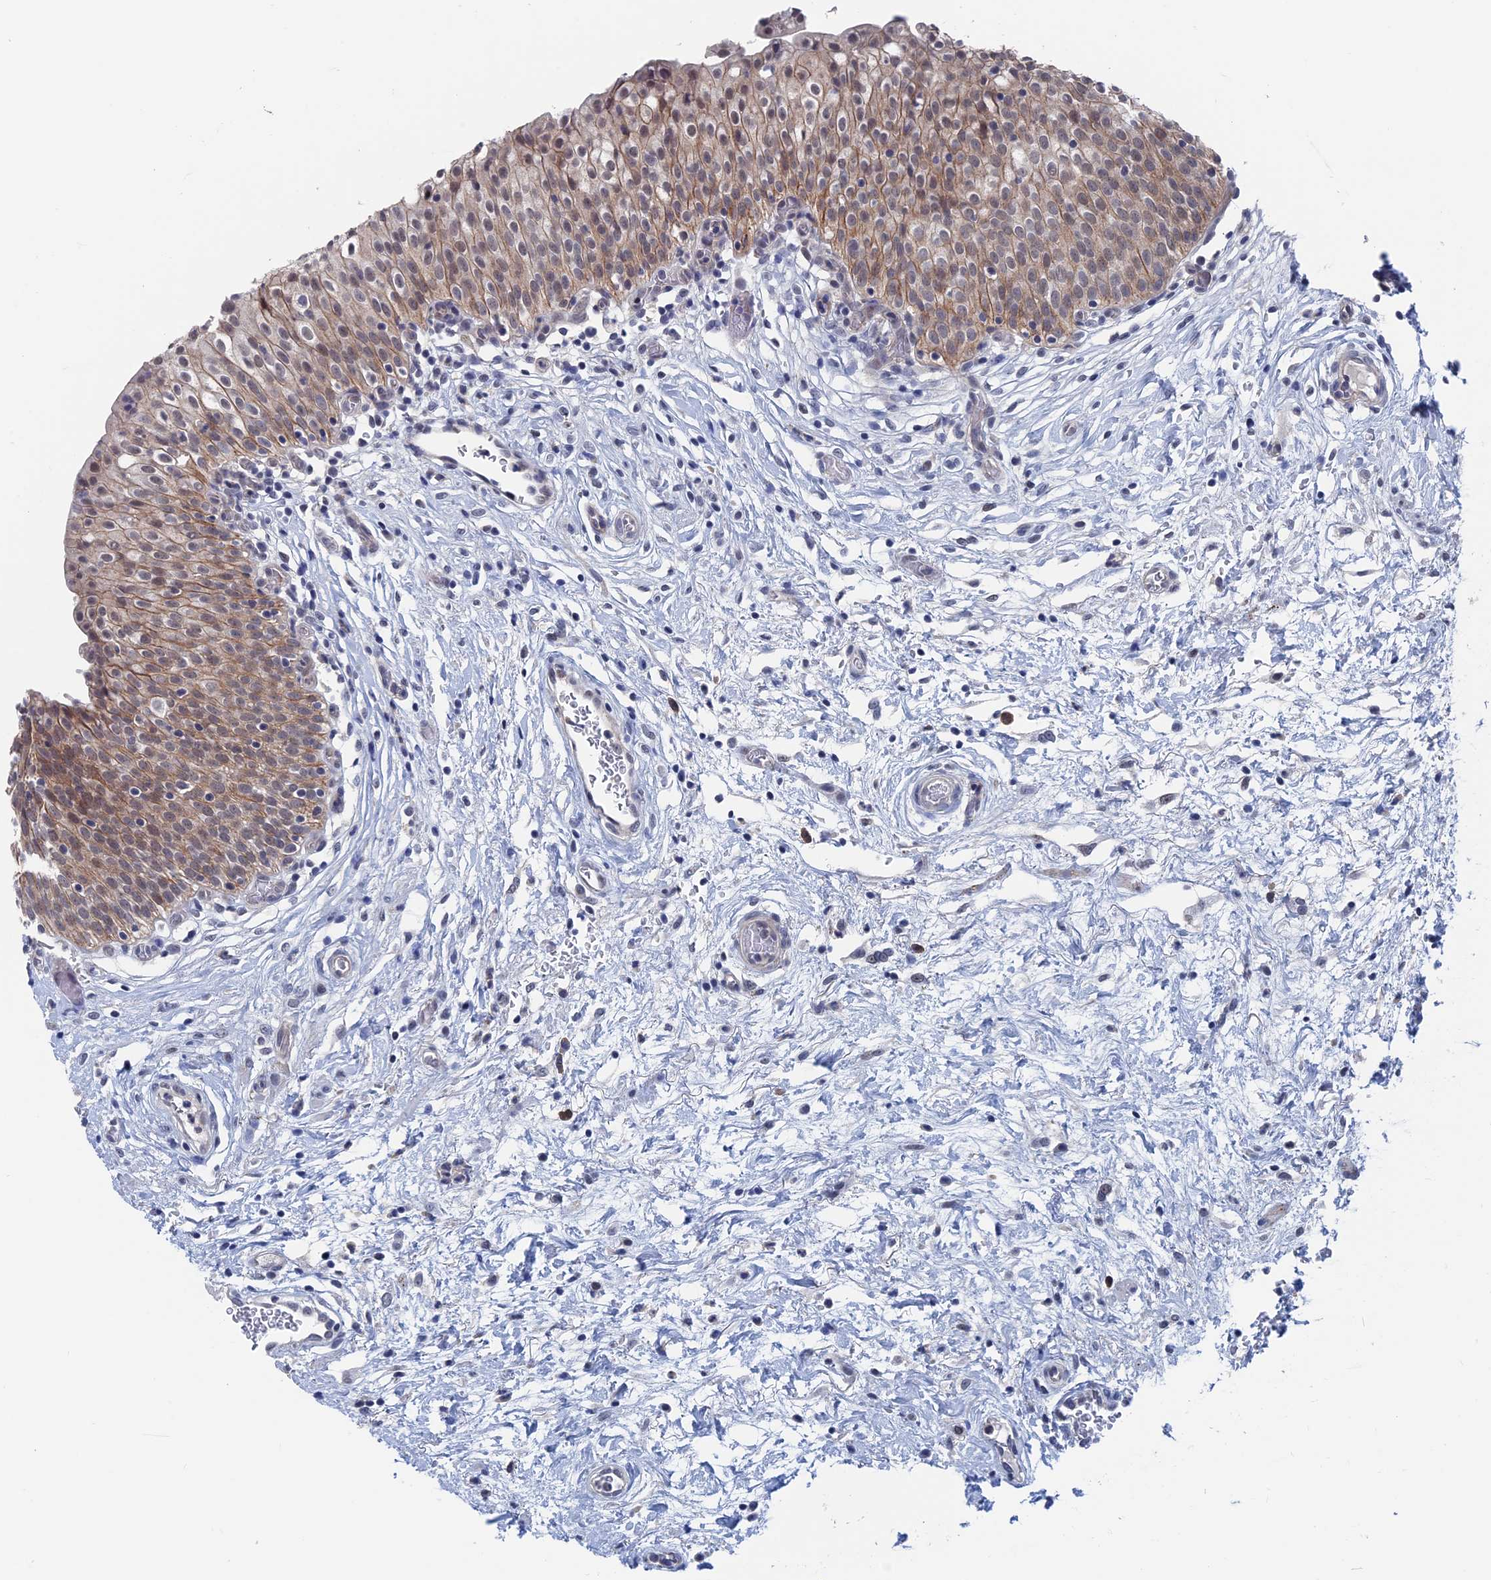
{"staining": {"intensity": "moderate", "quantity": ">75%", "location": "cytoplasmic/membranous,nuclear"}, "tissue": "urinary bladder", "cell_type": "Urothelial cells", "image_type": "normal", "snomed": [{"axis": "morphology", "description": "Normal tissue, NOS"}, {"axis": "topography", "description": "Urinary bladder"}], "caption": "Urothelial cells display moderate cytoplasmic/membranous,nuclear staining in about >75% of cells in normal urinary bladder.", "gene": "MARCHF3", "patient": {"sex": "male", "age": 55}}